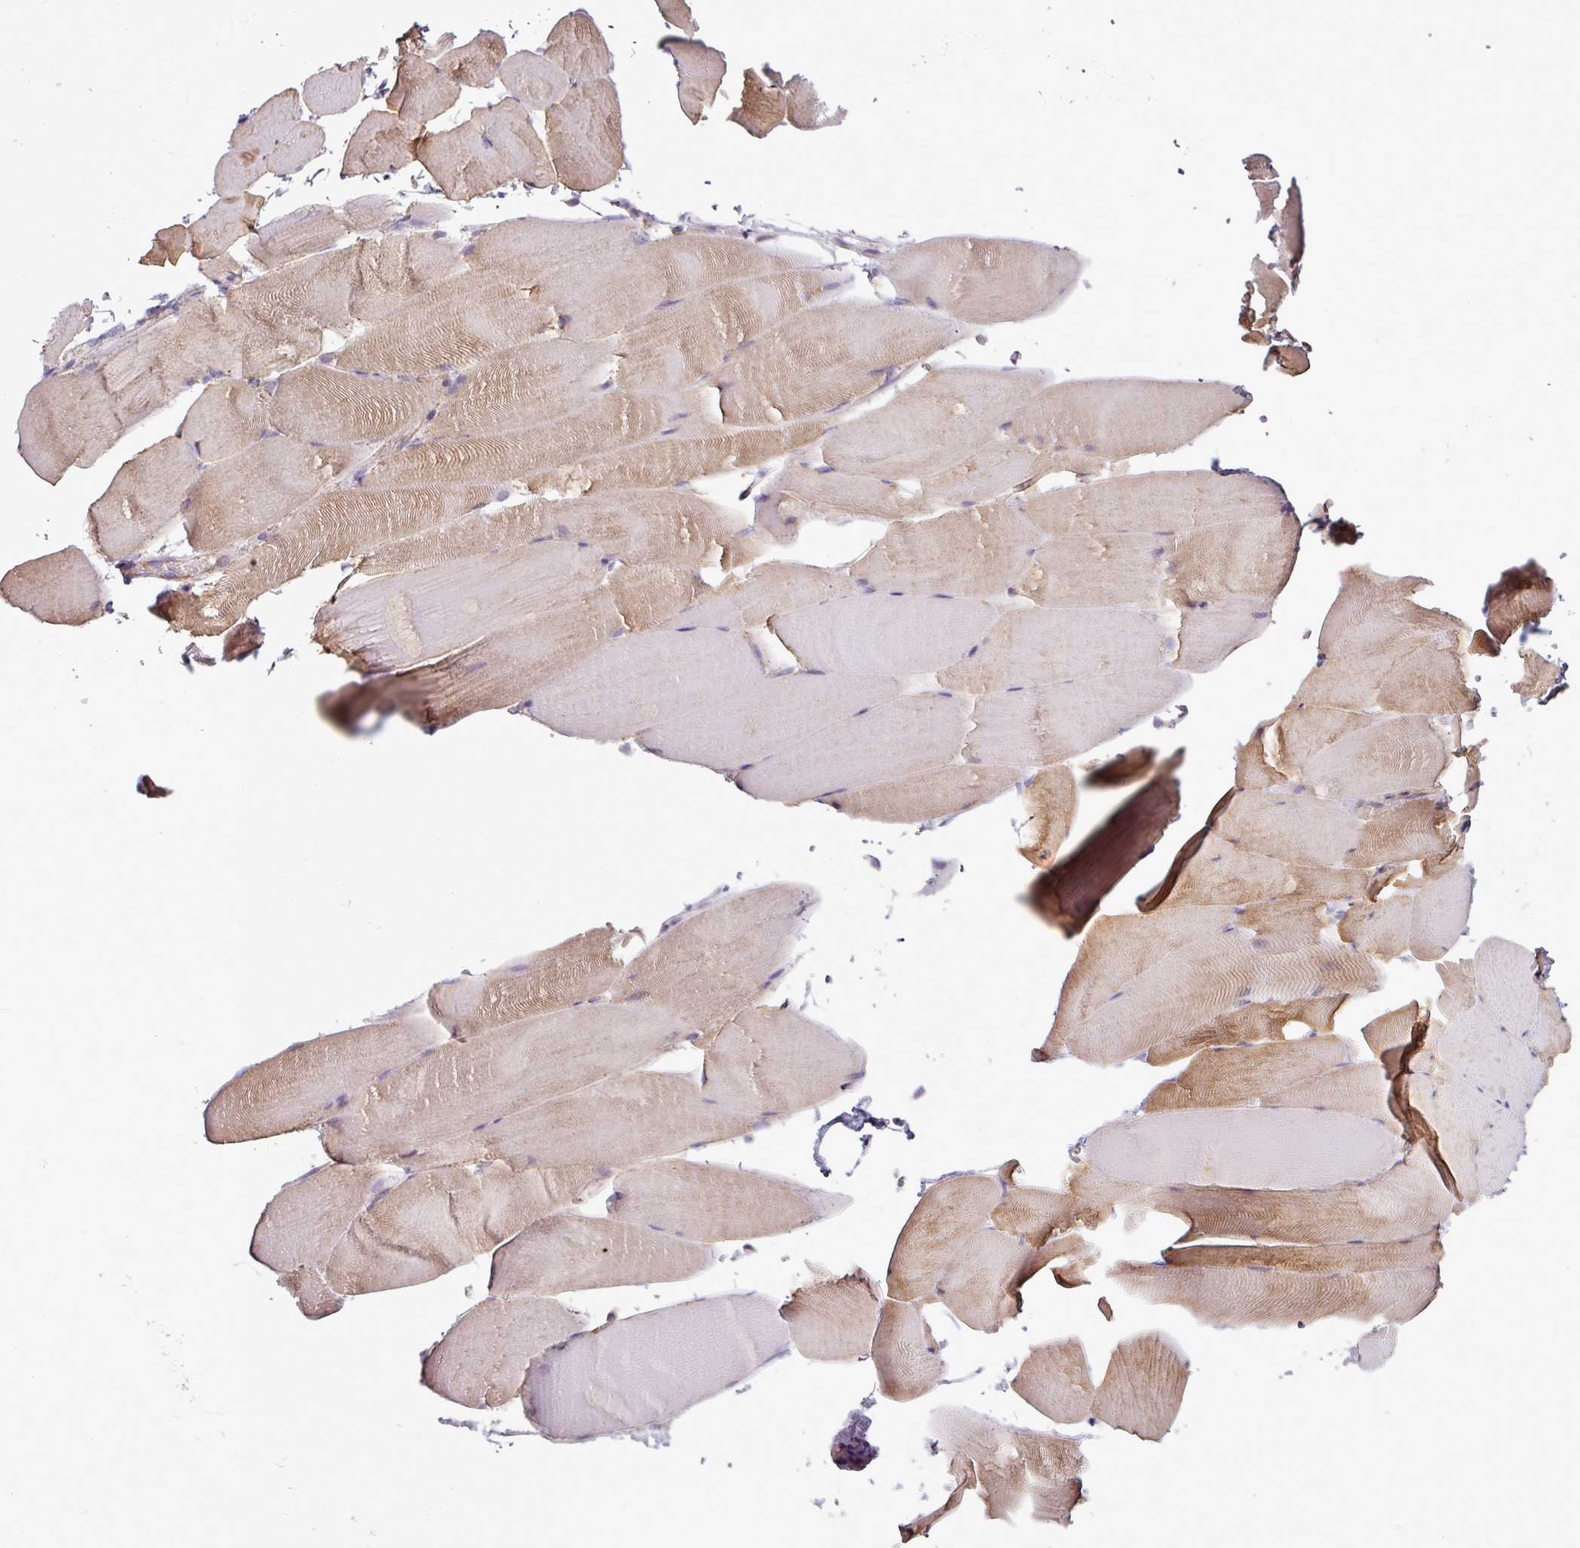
{"staining": {"intensity": "moderate", "quantity": "<25%", "location": "cytoplasmic/membranous"}, "tissue": "skeletal muscle", "cell_type": "Myocytes", "image_type": "normal", "snomed": [{"axis": "morphology", "description": "Normal tissue, NOS"}, {"axis": "topography", "description": "Skeletal muscle"}], "caption": "Immunohistochemistry (IHC) staining of normal skeletal muscle, which reveals low levels of moderate cytoplasmic/membranous expression in approximately <25% of myocytes indicating moderate cytoplasmic/membranous protein positivity. The staining was performed using DAB (brown) for protein detection and nuclei were counterstained in hematoxylin (blue).", "gene": "BTN2A2", "patient": {"sex": "female", "age": 64}}